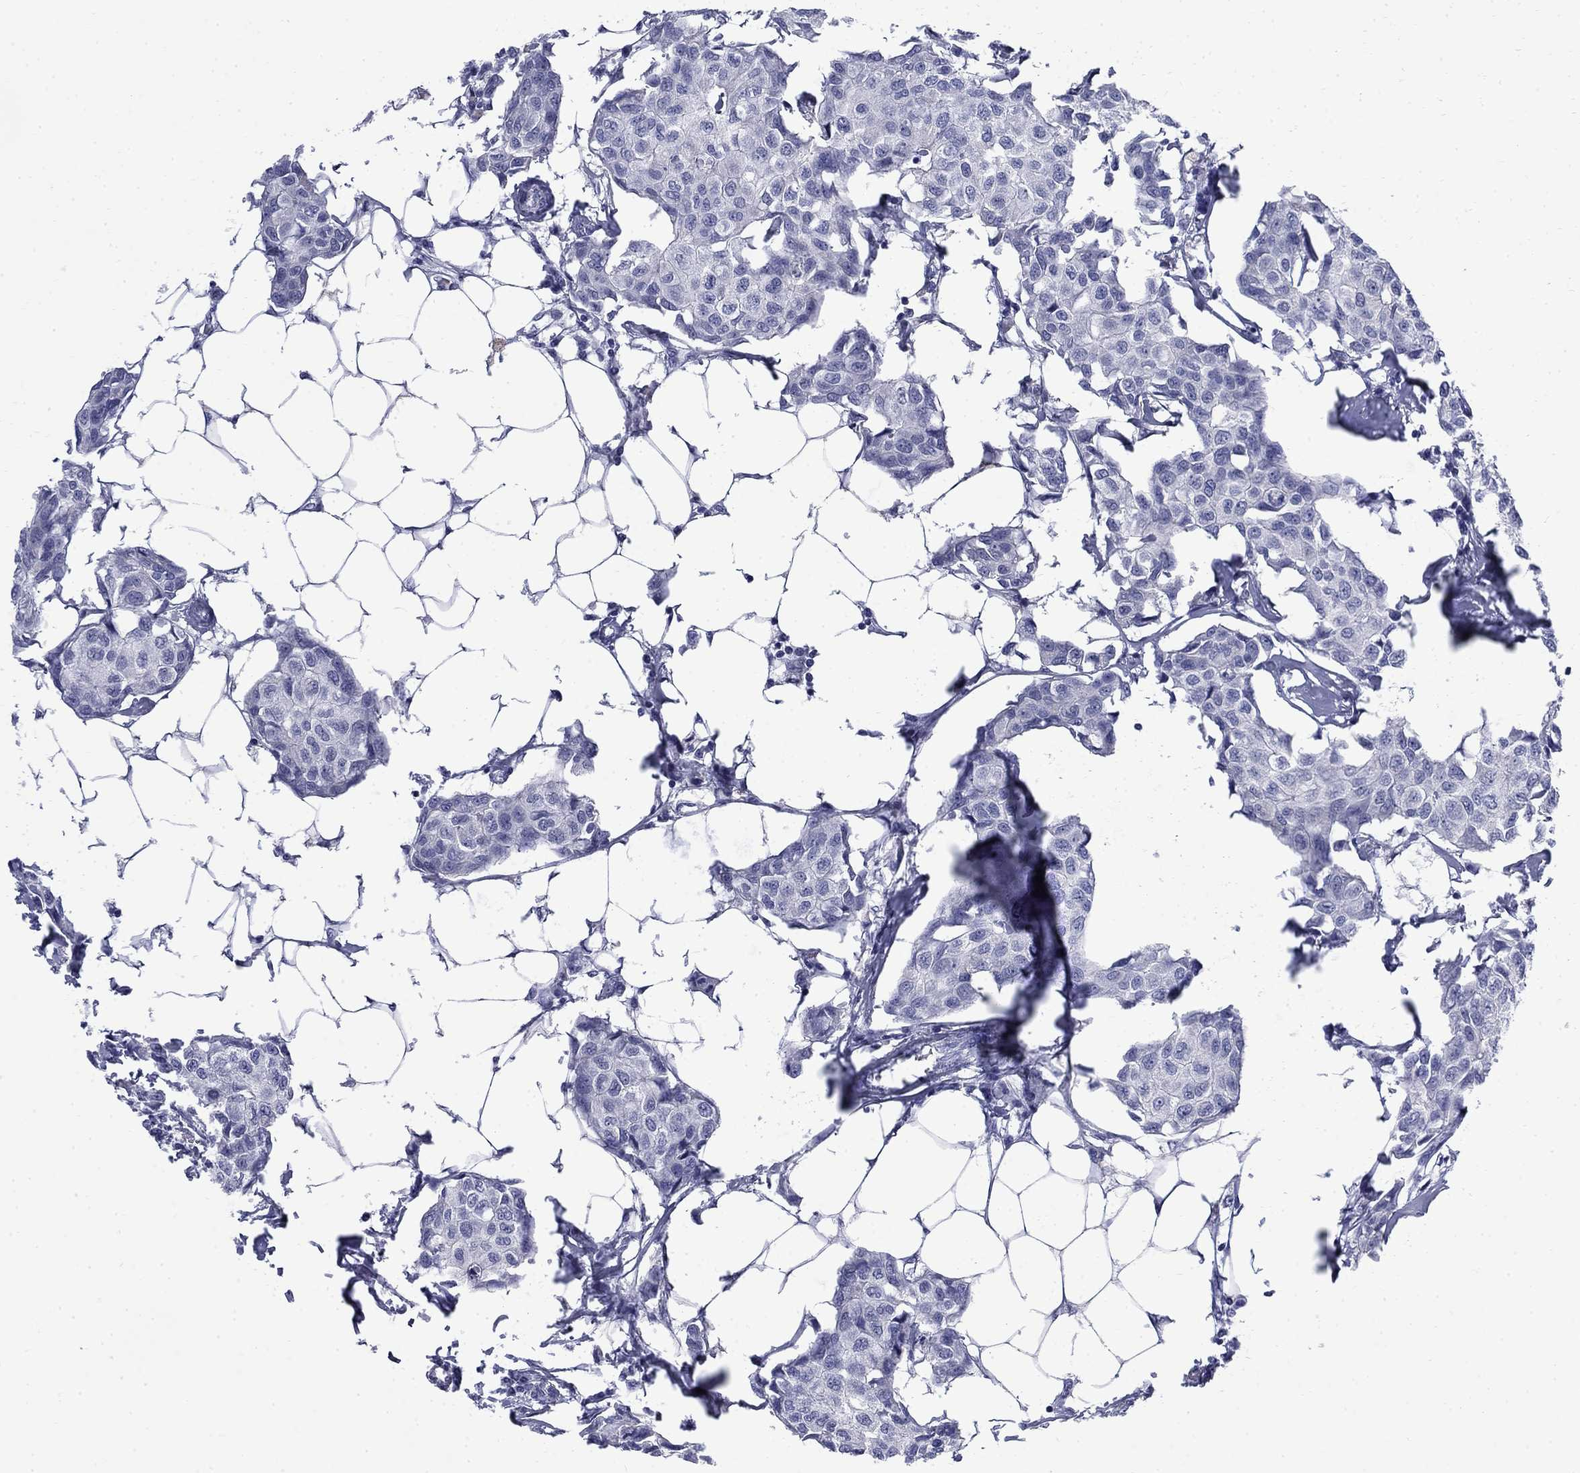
{"staining": {"intensity": "negative", "quantity": "none", "location": "none"}, "tissue": "breast cancer", "cell_type": "Tumor cells", "image_type": "cancer", "snomed": [{"axis": "morphology", "description": "Duct carcinoma"}, {"axis": "topography", "description": "Breast"}], "caption": "Breast intraductal carcinoma was stained to show a protein in brown. There is no significant positivity in tumor cells.", "gene": "SERPINB2", "patient": {"sex": "female", "age": 80}}